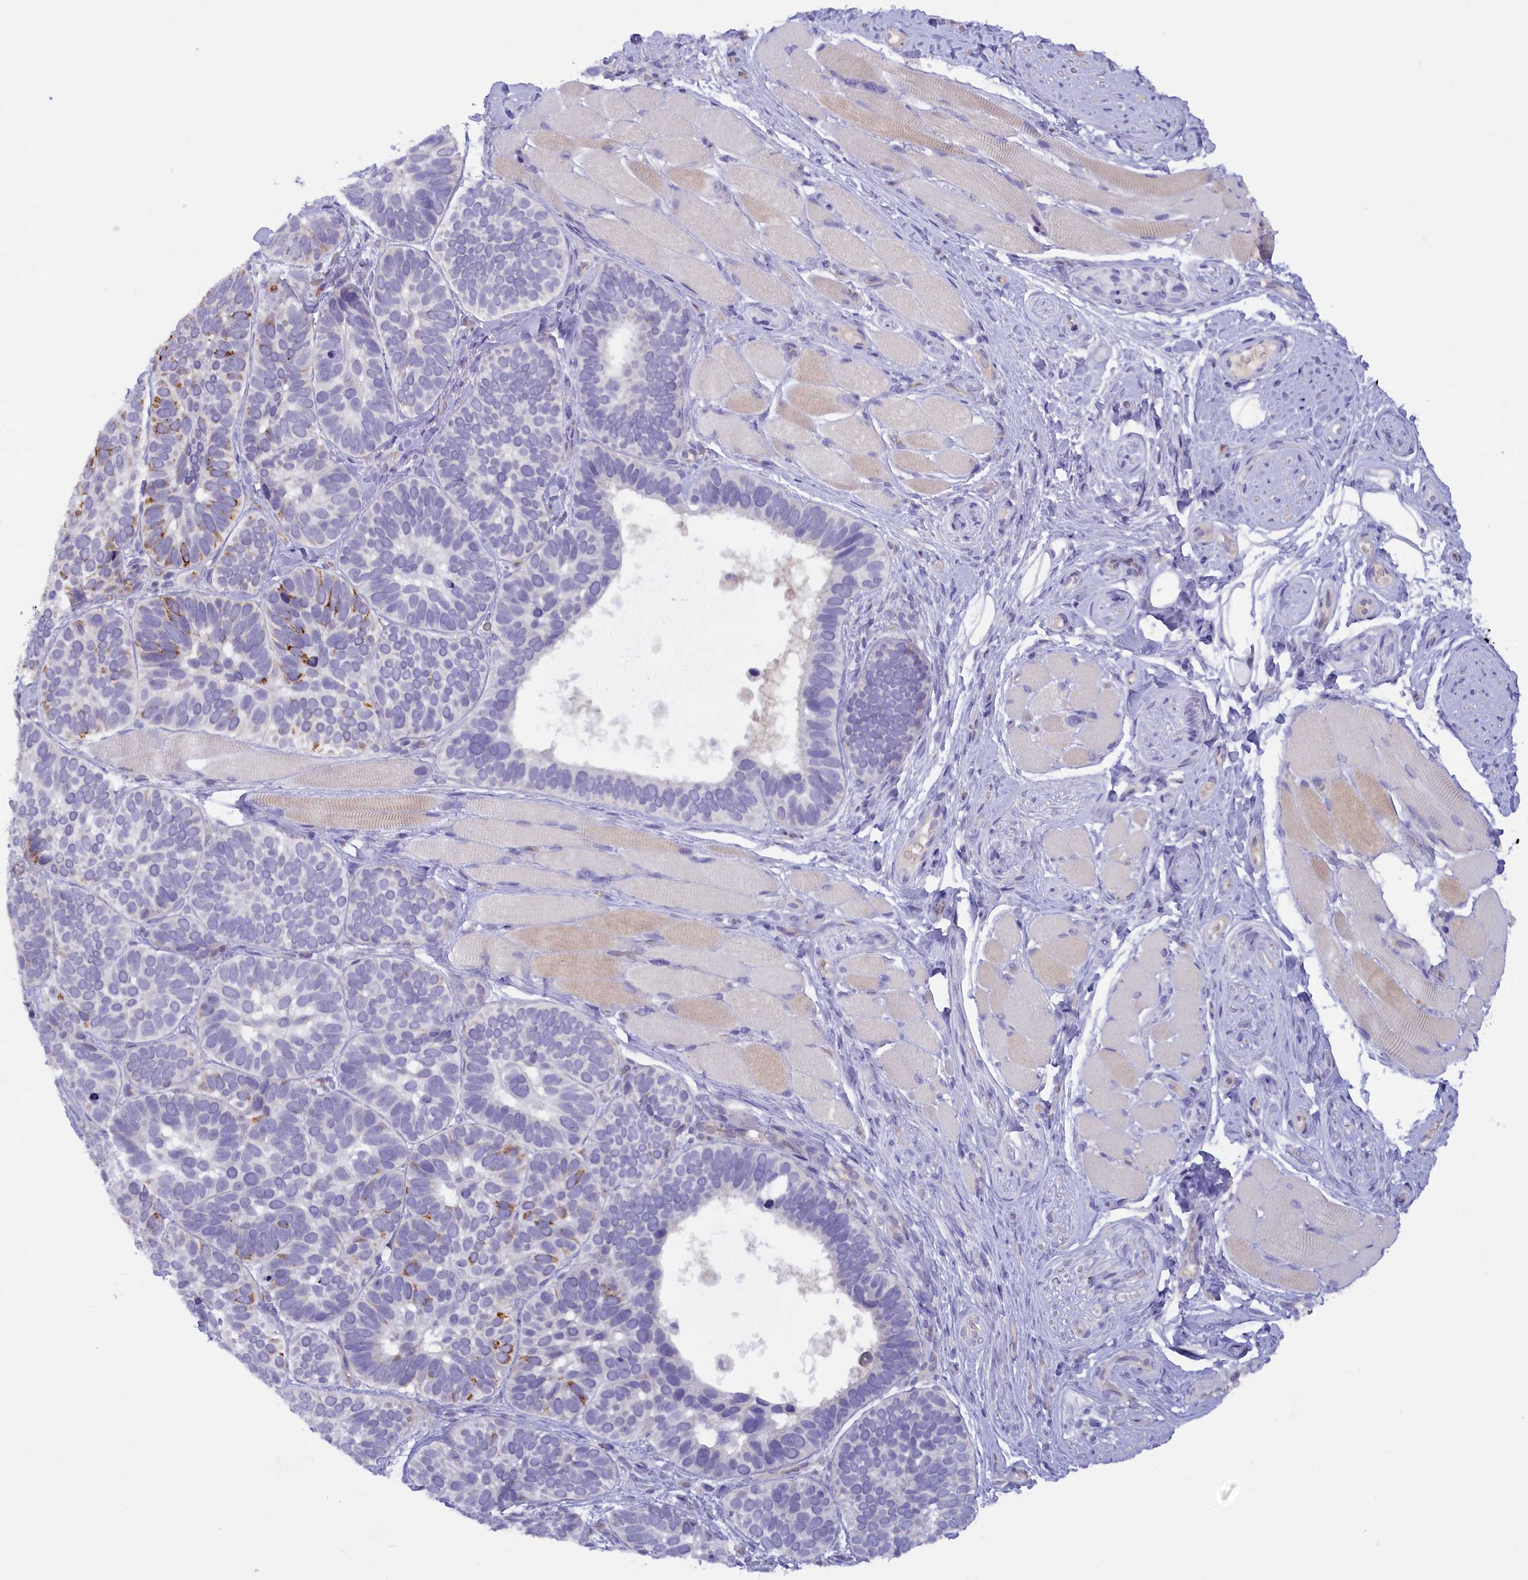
{"staining": {"intensity": "negative", "quantity": "none", "location": "none"}, "tissue": "skin cancer", "cell_type": "Tumor cells", "image_type": "cancer", "snomed": [{"axis": "morphology", "description": "Basal cell carcinoma"}, {"axis": "topography", "description": "Skin"}], "caption": "This is a histopathology image of immunohistochemistry (IHC) staining of skin cancer, which shows no positivity in tumor cells. (Stains: DAB (3,3'-diaminobenzidine) IHC with hematoxylin counter stain, Microscopy: brightfield microscopy at high magnification).", "gene": "ZSWIM4", "patient": {"sex": "male", "age": 62}}